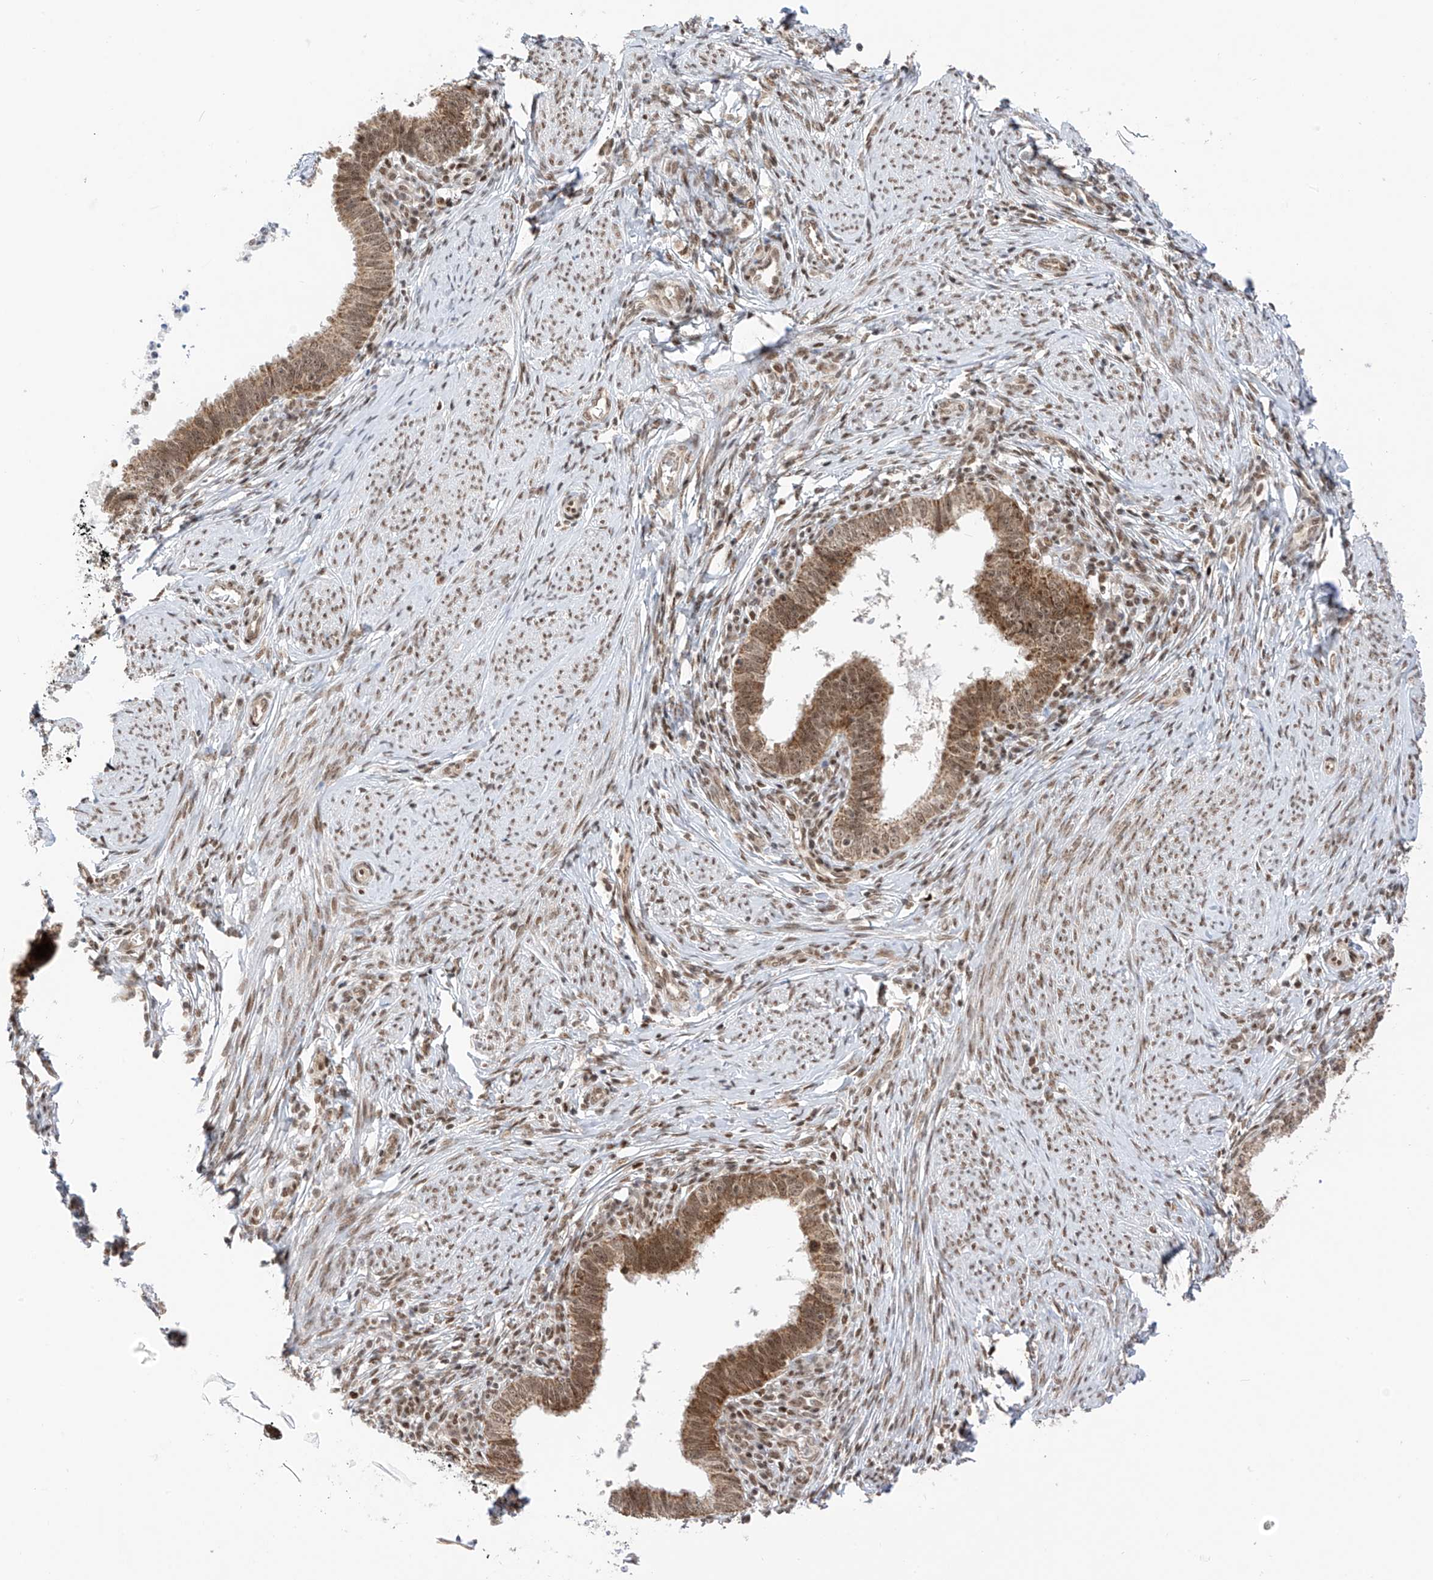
{"staining": {"intensity": "moderate", "quantity": ">75%", "location": "cytoplasmic/membranous,nuclear"}, "tissue": "cervical cancer", "cell_type": "Tumor cells", "image_type": "cancer", "snomed": [{"axis": "morphology", "description": "Adenocarcinoma, NOS"}, {"axis": "topography", "description": "Cervix"}], "caption": "Cervical adenocarcinoma was stained to show a protein in brown. There is medium levels of moderate cytoplasmic/membranous and nuclear staining in approximately >75% of tumor cells.", "gene": "AURKAIP1", "patient": {"sex": "female", "age": 36}}